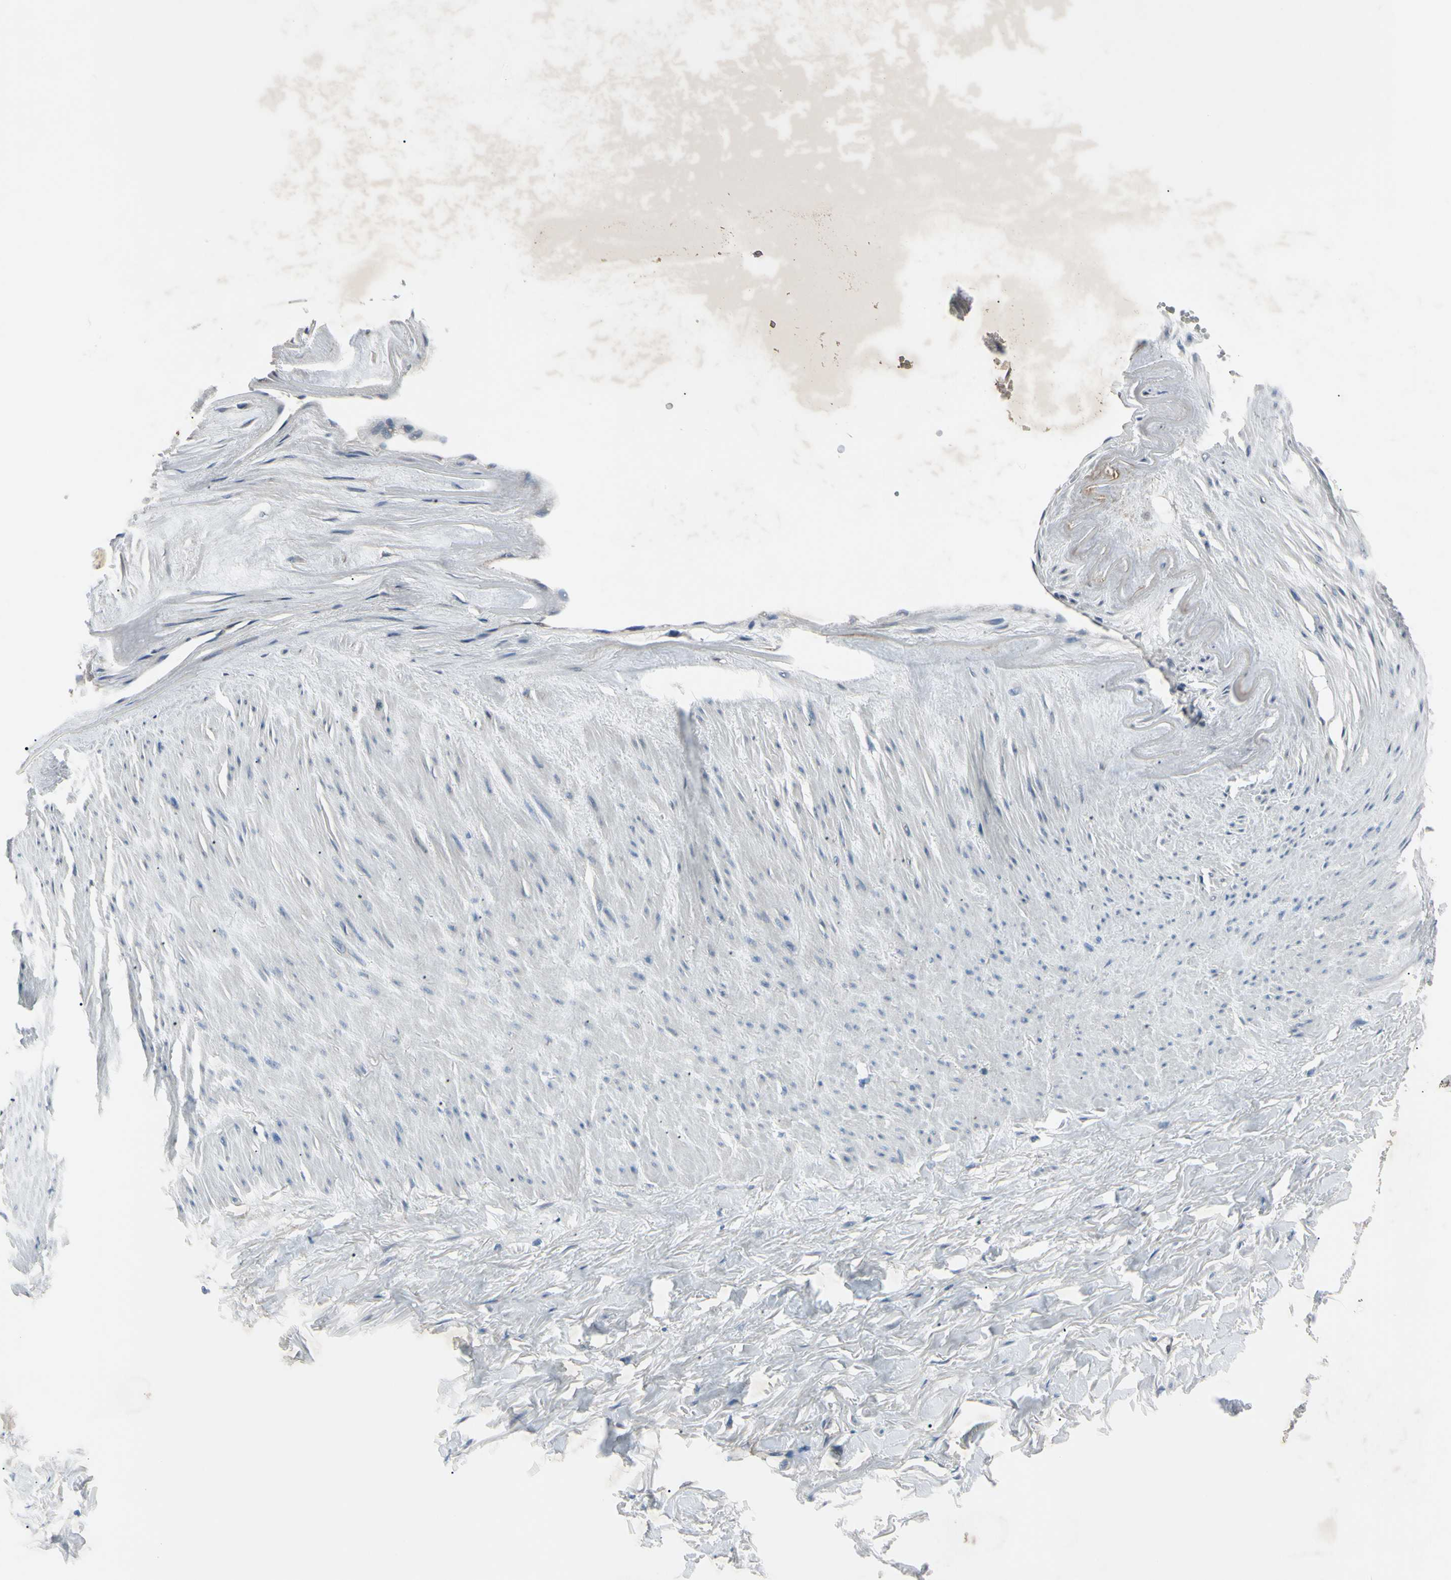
{"staining": {"intensity": "negative", "quantity": "none", "location": "none"}, "tissue": "adipose tissue", "cell_type": "Adipocytes", "image_type": "normal", "snomed": [{"axis": "morphology", "description": "Normal tissue, NOS"}, {"axis": "topography", "description": "Adipose tissue"}, {"axis": "topography", "description": "Peripheral nerve tissue"}], "caption": "The photomicrograph displays no significant staining in adipocytes of adipose tissue.", "gene": "HILPDA", "patient": {"sex": "male", "age": 52}}